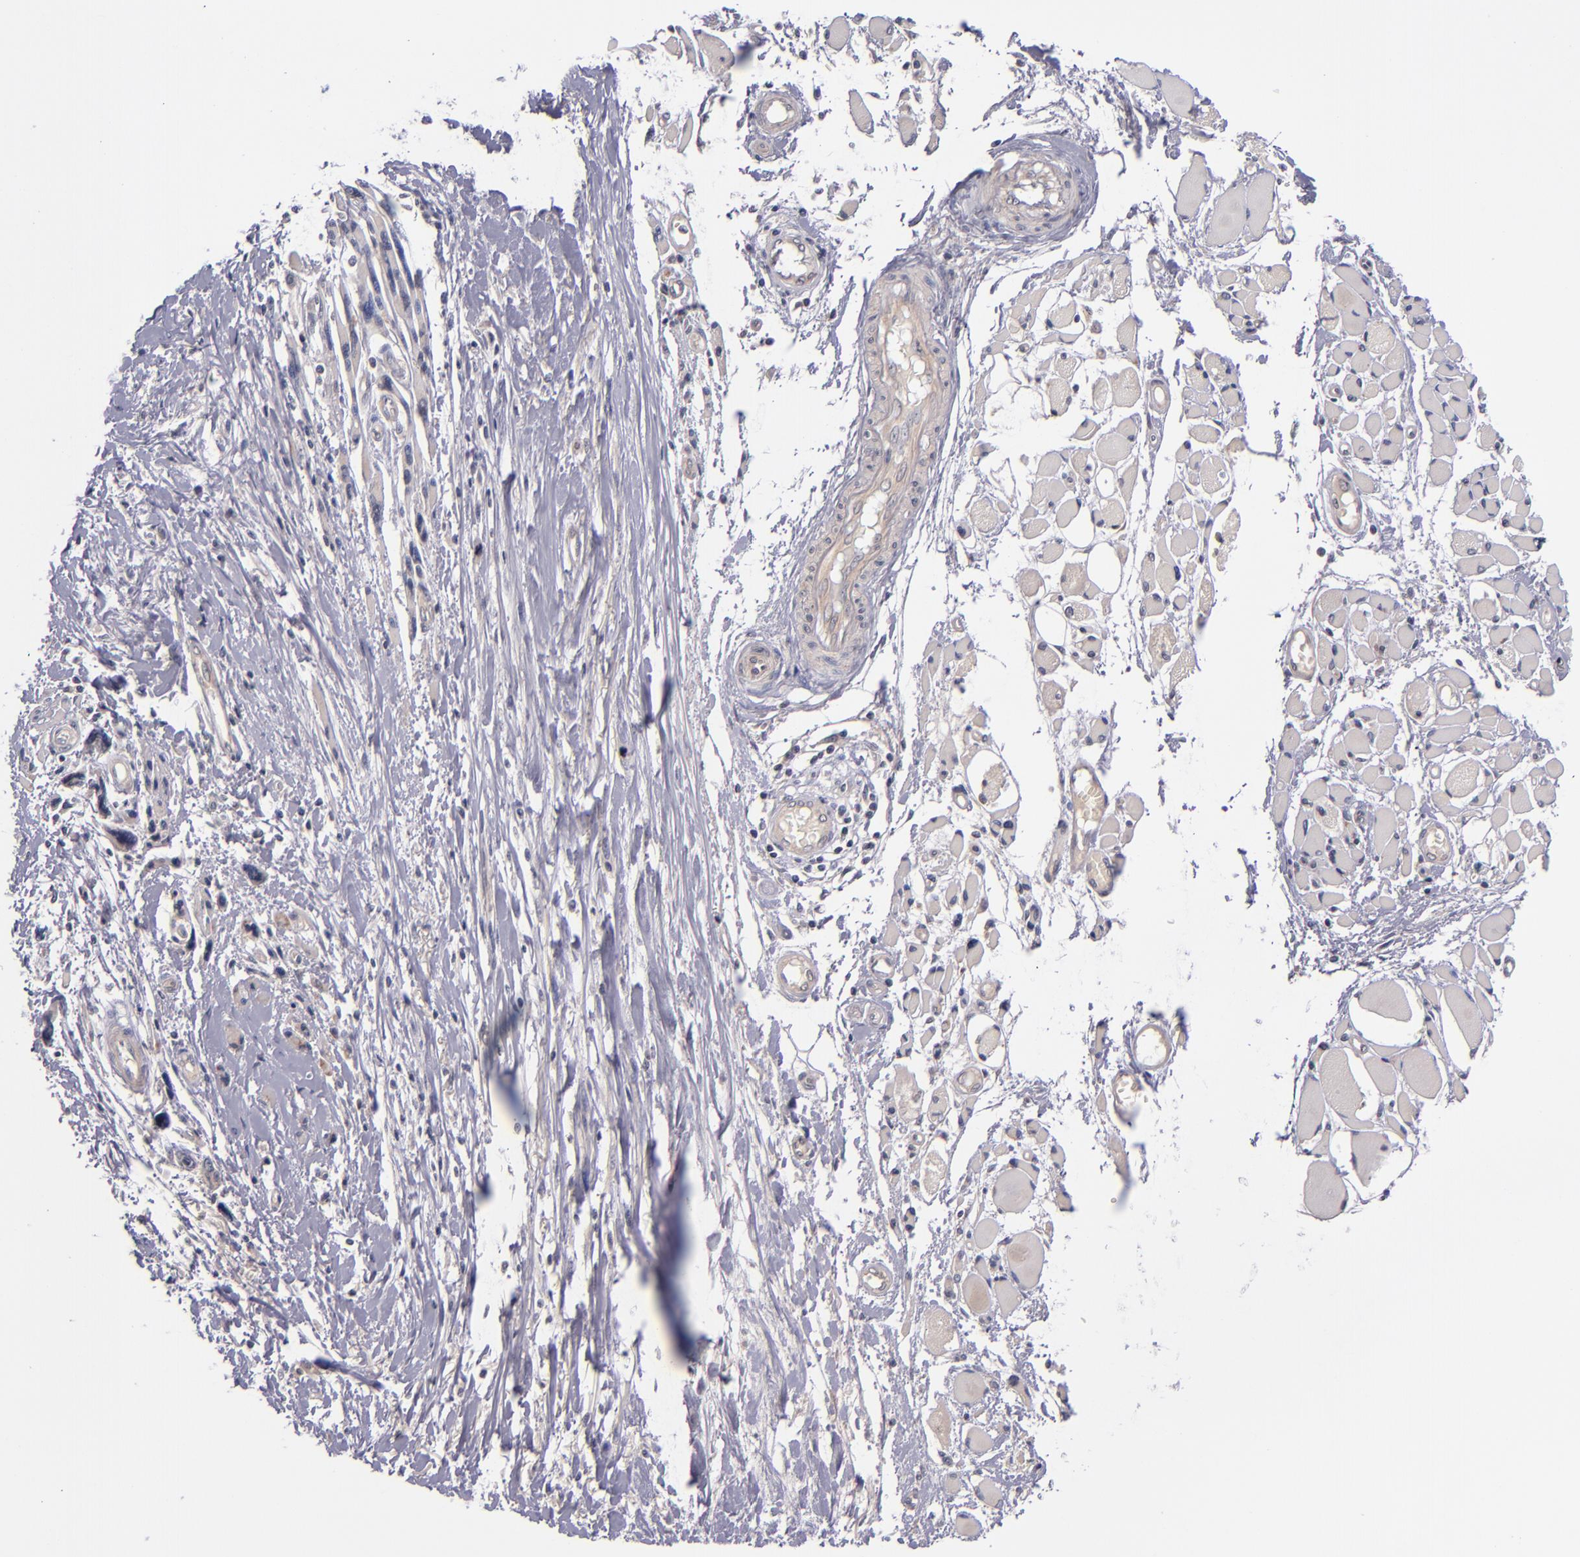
{"staining": {"intensity": "negative", "quantity": "none", "location": "none"}, "tissue": "melanoma", "cell_type": "Tumor cells", "image_type": "cancer", "snomed": [{"axis": "morphology", "description": "Malignant melanoma, NOS"}, {"axis": "topography", "description": "Skin"}], "caption": "Melanoma was stained to show a protein in brown. There is no significant staining in tumor cells.", "gene": "TSC2", "patient": {"sex": "male", "age": 91}}